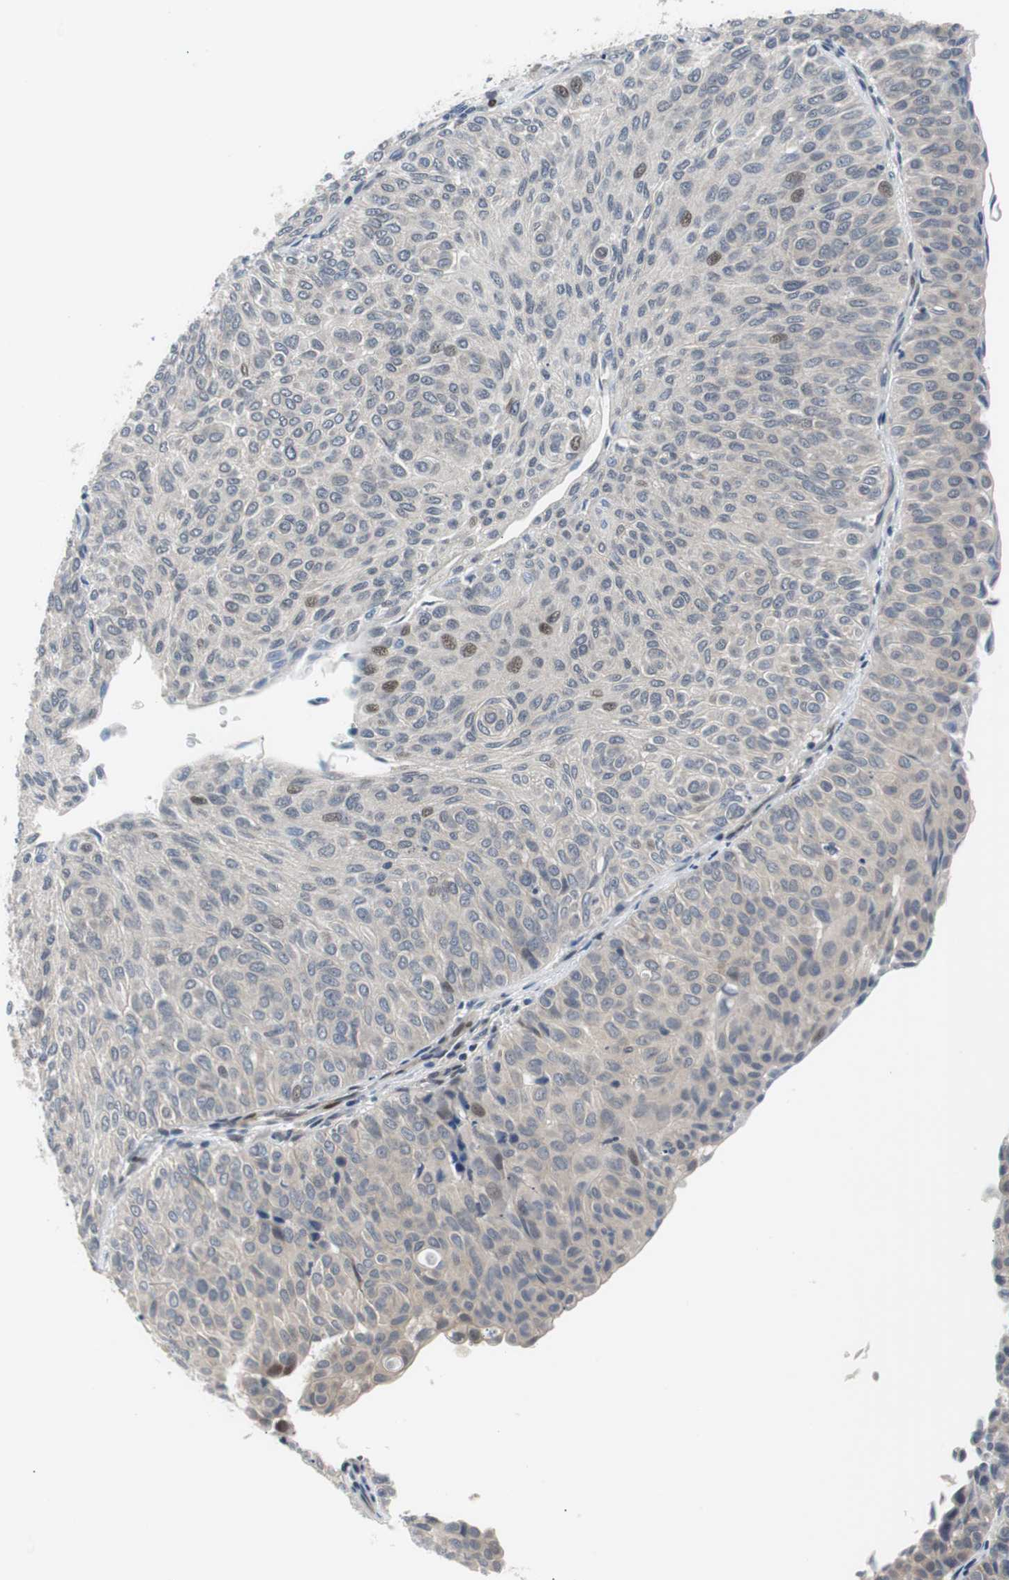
{"staining": {"intensity": "weak", "quantity": "<25%", "location": "nuclear"}, "tissue": "urothelial cancer", "cell_type": "Tumor cells", "image_type": "cancer", "snomed": [{"axis": "morphology", "description": "Urothelial carcinoma, Low grade"}, {"axis": "topography", "description": "Urinary bladder"}], "caption": "This is an immunohistochemistry (IHC) image of human urothelial carcinoma (low-grade). There is no staining in tumor cells.", "gene": "MAP2K4", "patient": {"sex": "male", "age": 78}}